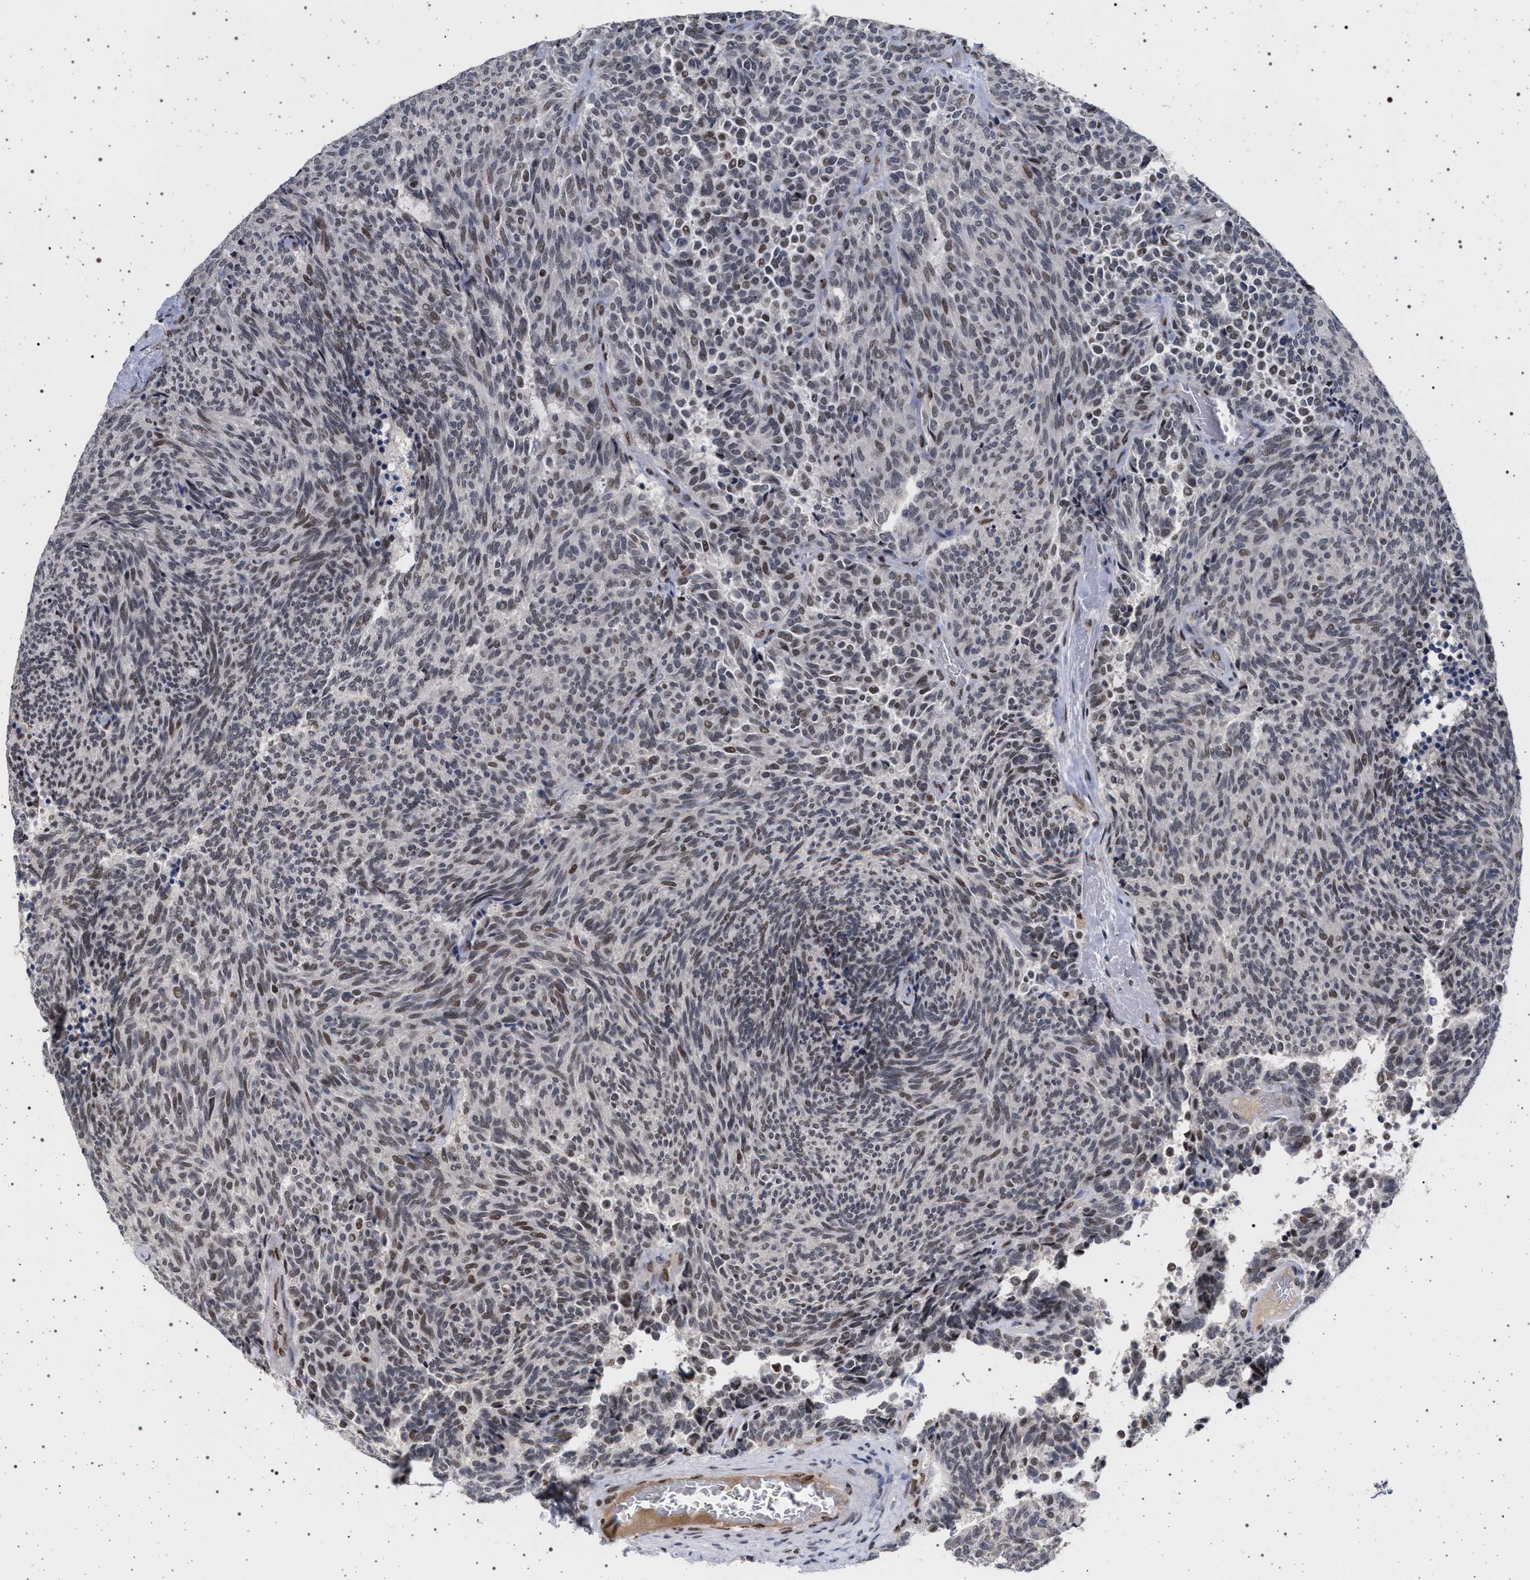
{"staining": {"intensity": "weak", "quantity": ">75%", "location": "nuclear"}, "tissue": "carcinoid", "cell_type": "Tumor cells", "image_type": "cancer", "snomed": [{"axis": "morphology", "description": "Carcinoid, malignant, NOS"}, {"axis": "topography", "description": "Pancreas"}], "caption": "Malignant carcinoid stained with immunohistochemistry exhibits weak nuclear expression in approximately >75% of tumor cells.", "gene": "PHF12", "patient": {"sex": "female", "age": 54}}